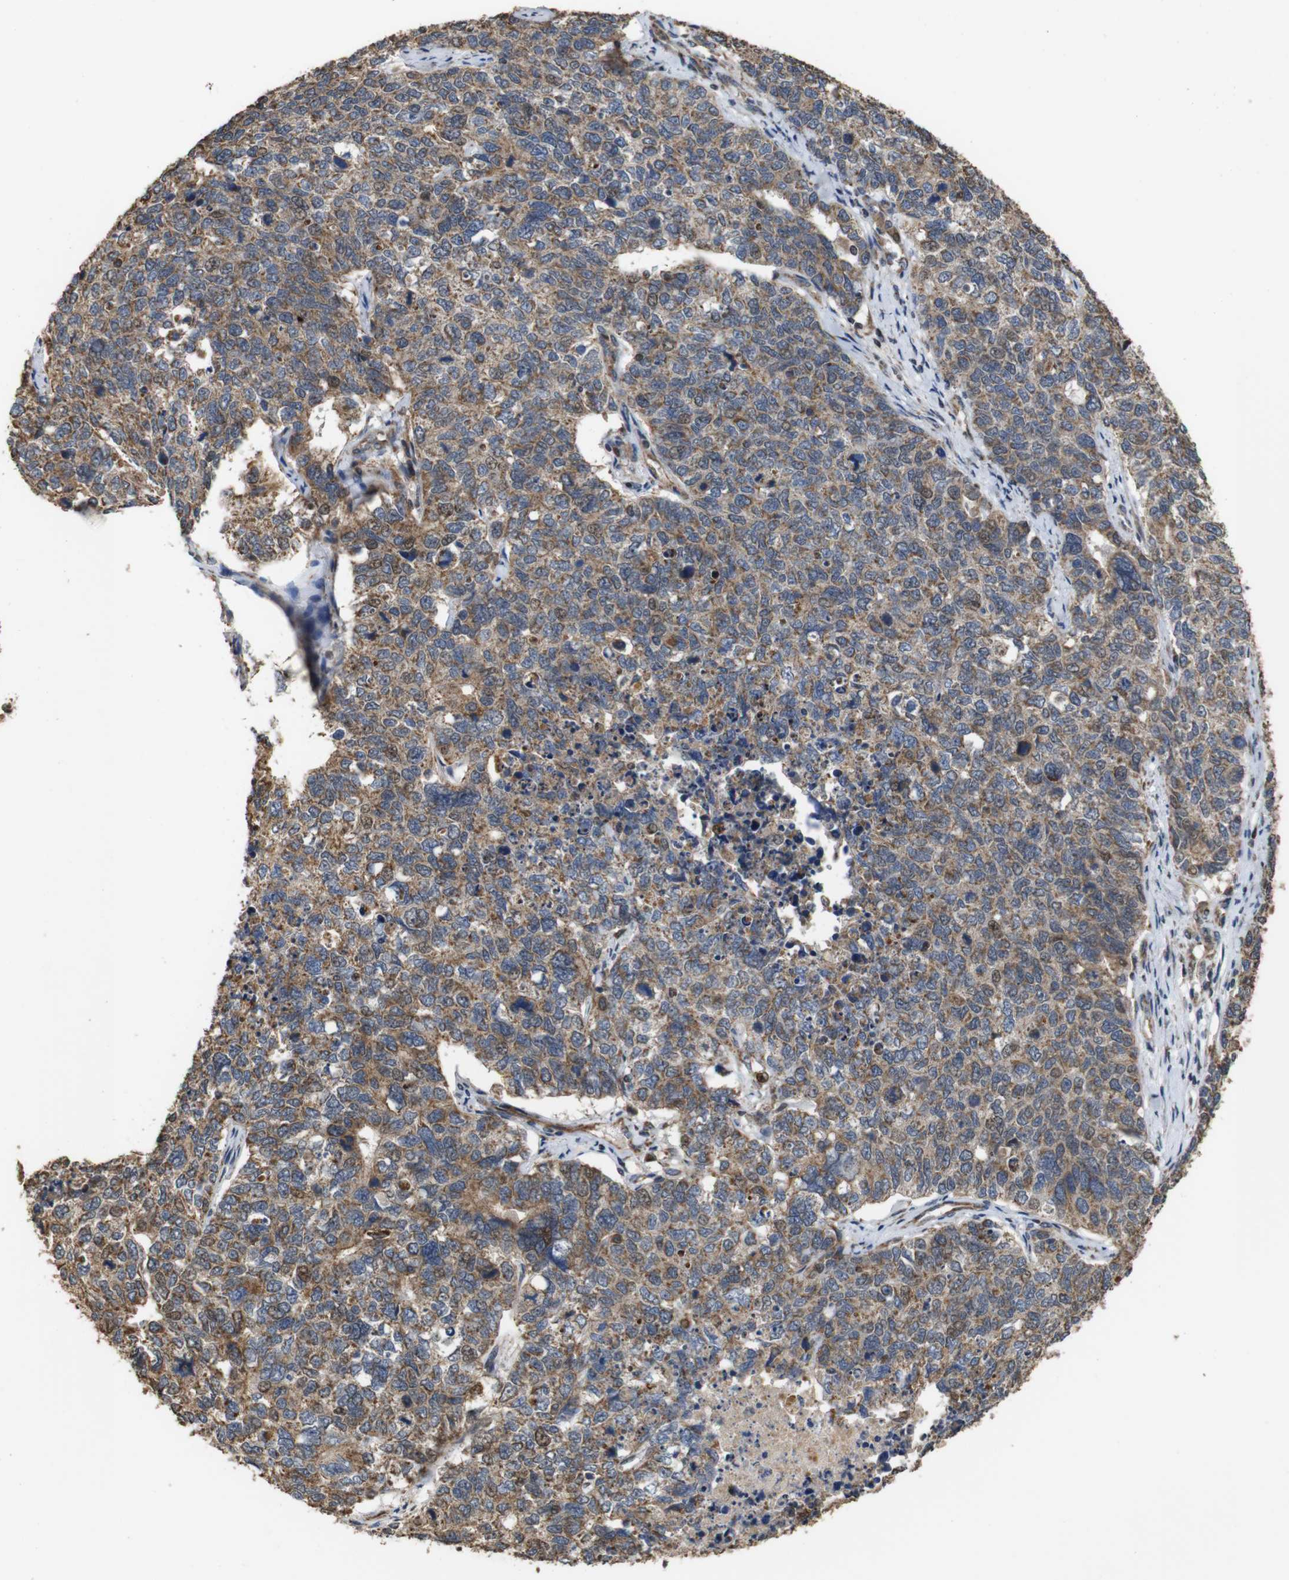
{"staining": {"intensity": "weak", "quantity": ">75%", "location": "cytoplasmic/membranous"}, "tissue": "cervical cancer", "cell_type": "Tumor cells", "image_type": "cancer", "snomed": [{"axis": "morphology", "description": "Squamous cell carcinoma, NOS"}, {"axis": "topography", "description": "Cervix"}], "caption": "The photomicrograph shows staining of squamous cell carcinoma (cervical), revealing weak cytoplasmic/membranous protein positivity (brown color) within tumor cells. The staining is performed using DAB brown chromogen to label protein expression. The nuclei are counter-stained blue using hematoxylin.", "gene": "SNN", "patient": {"sex": "female", "age": 63}}